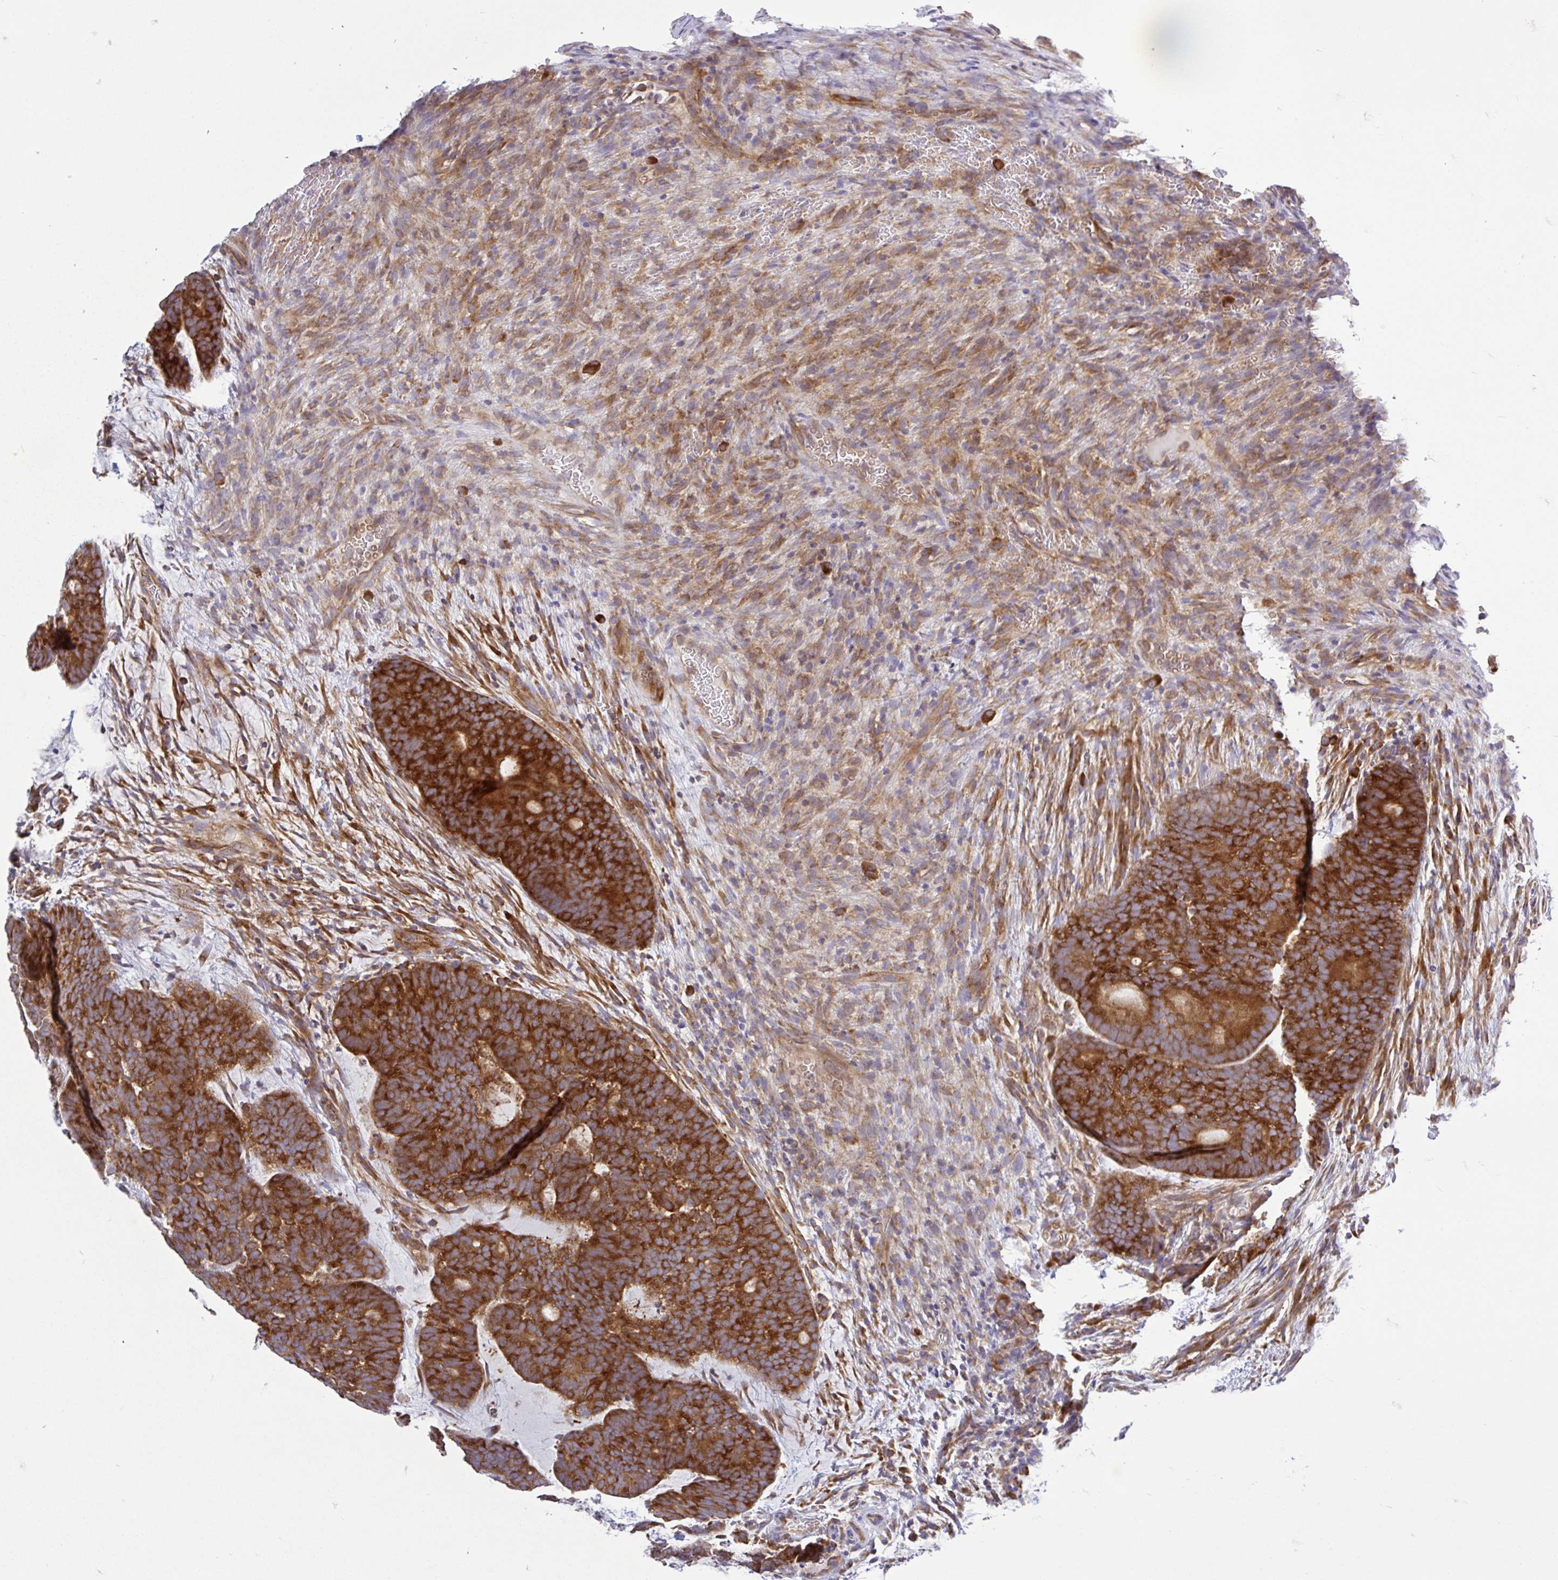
{"staining": {"intensity": "strong", "quantity": ">75%", "location": "cytoplasmic/membranous"}, "tissue": "head and neck cancer", "cell_type": "Tumor cells", "image_type": "cancer", "snomed": [{"axis": "morphology", "description": "Adenocarcinoma, NOS"}, {"axis": "topography", "description": "Head-Neck"}], "caption": "Immunohistochemistry histopathology image of human head and neck cancer stained for a protein (brown), which reveals high levels of strong cytoplasmic/membranous positivity in approximately >75% of tumor cells.", "gene": "LARS1", "patient": {"sex": "female", "age": 81}}